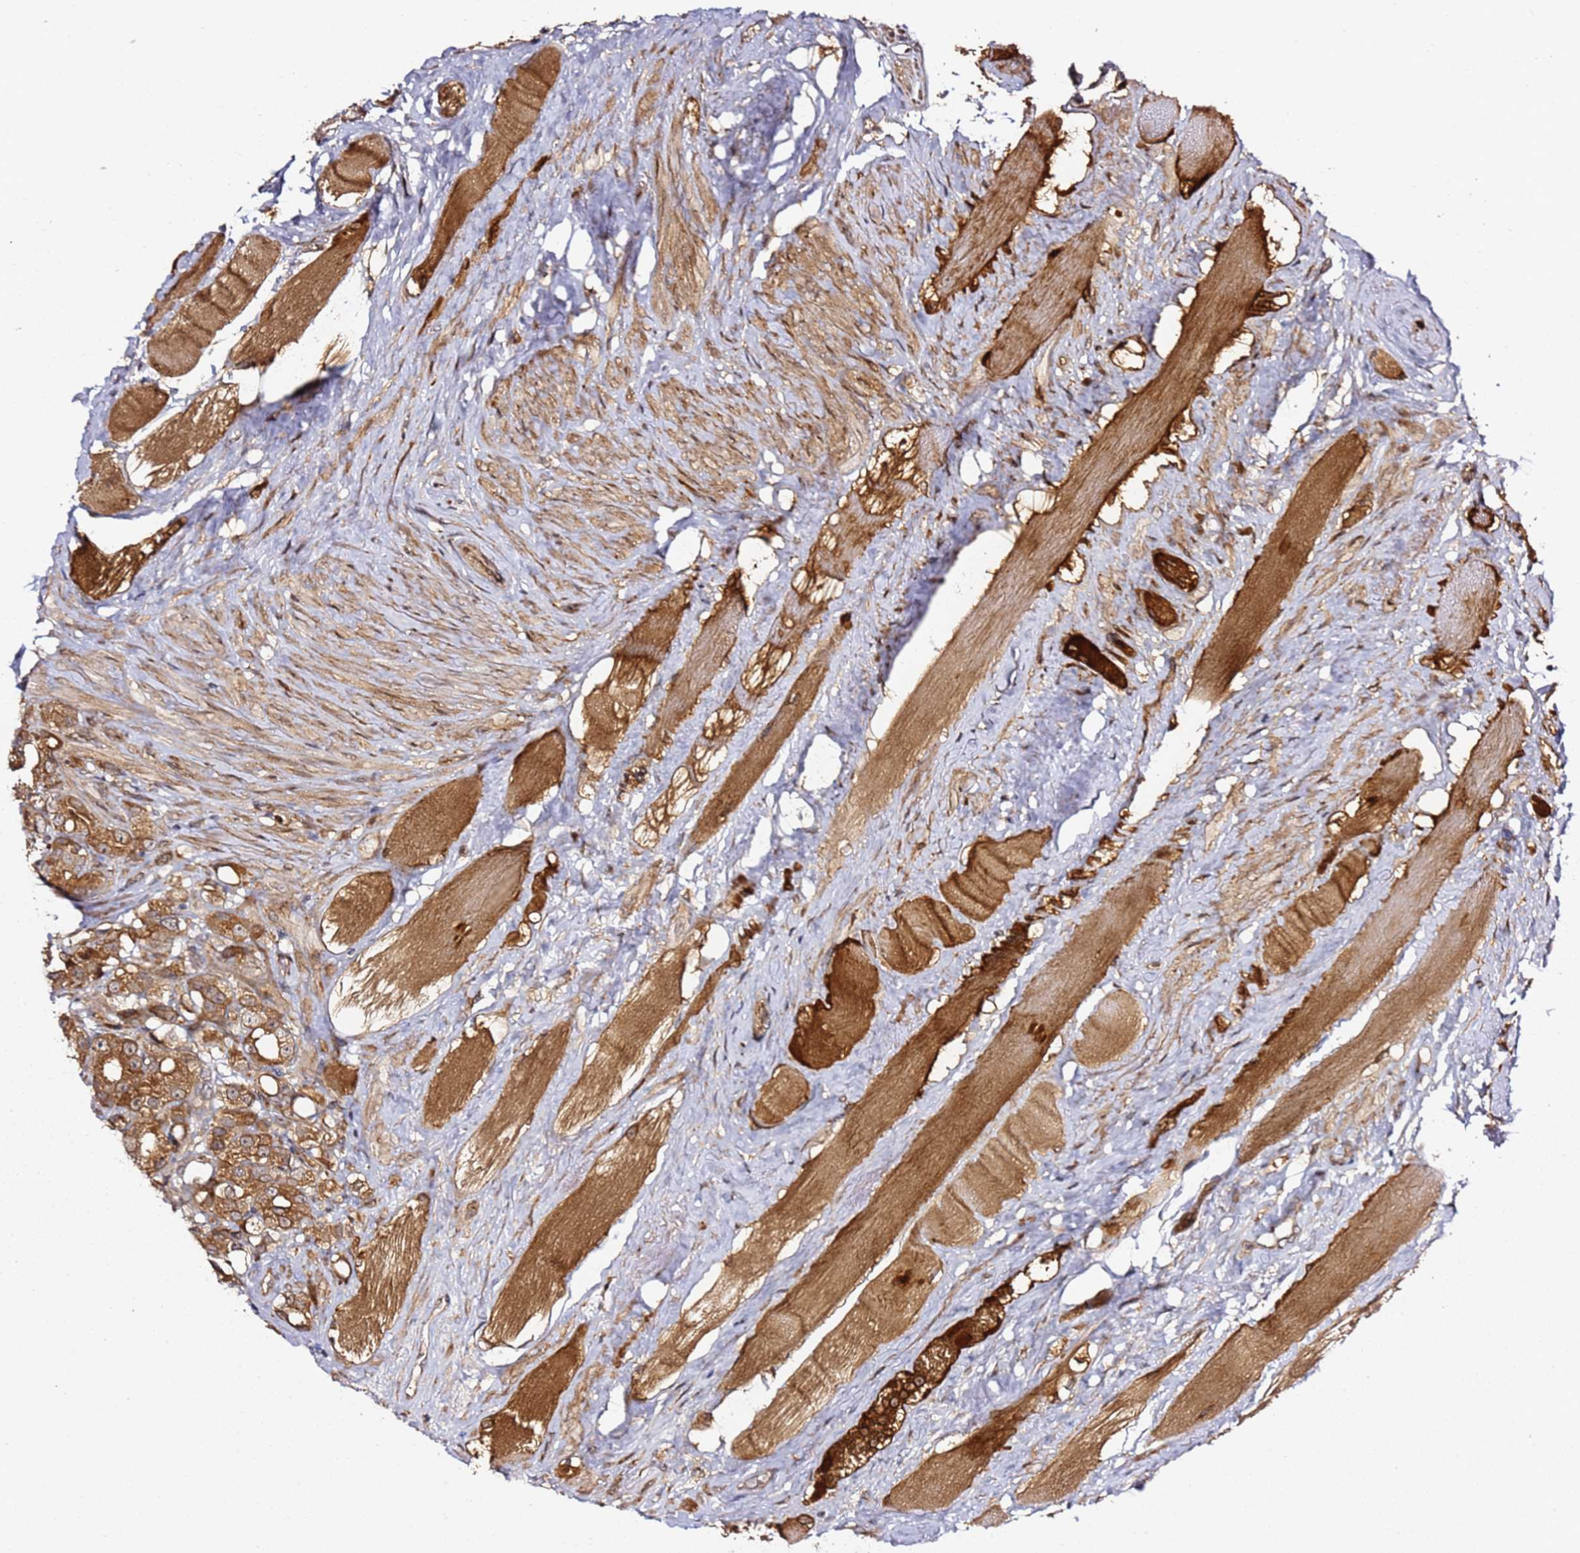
{"staining": {"intensity": "moderate", "quantity": ">75%", "location": "cytoplasmic/membranous"}, "tissue": "prostate cancer", "cell_type": "Tumor cells", "image_type": "cancer", "snomed": [{"axis": "morphology", "description": "Adenocarcinoma, NOS"}, {"axis": "topography", "description": "Prostate"}], "caption": "This is an image of IHC staining of prostate cancer, which shows moderate staining in the cytoplasmic/membranous of tumor cells.", "gene": "PRKAB2", "patient": {"sex": "male", "age": 79}}